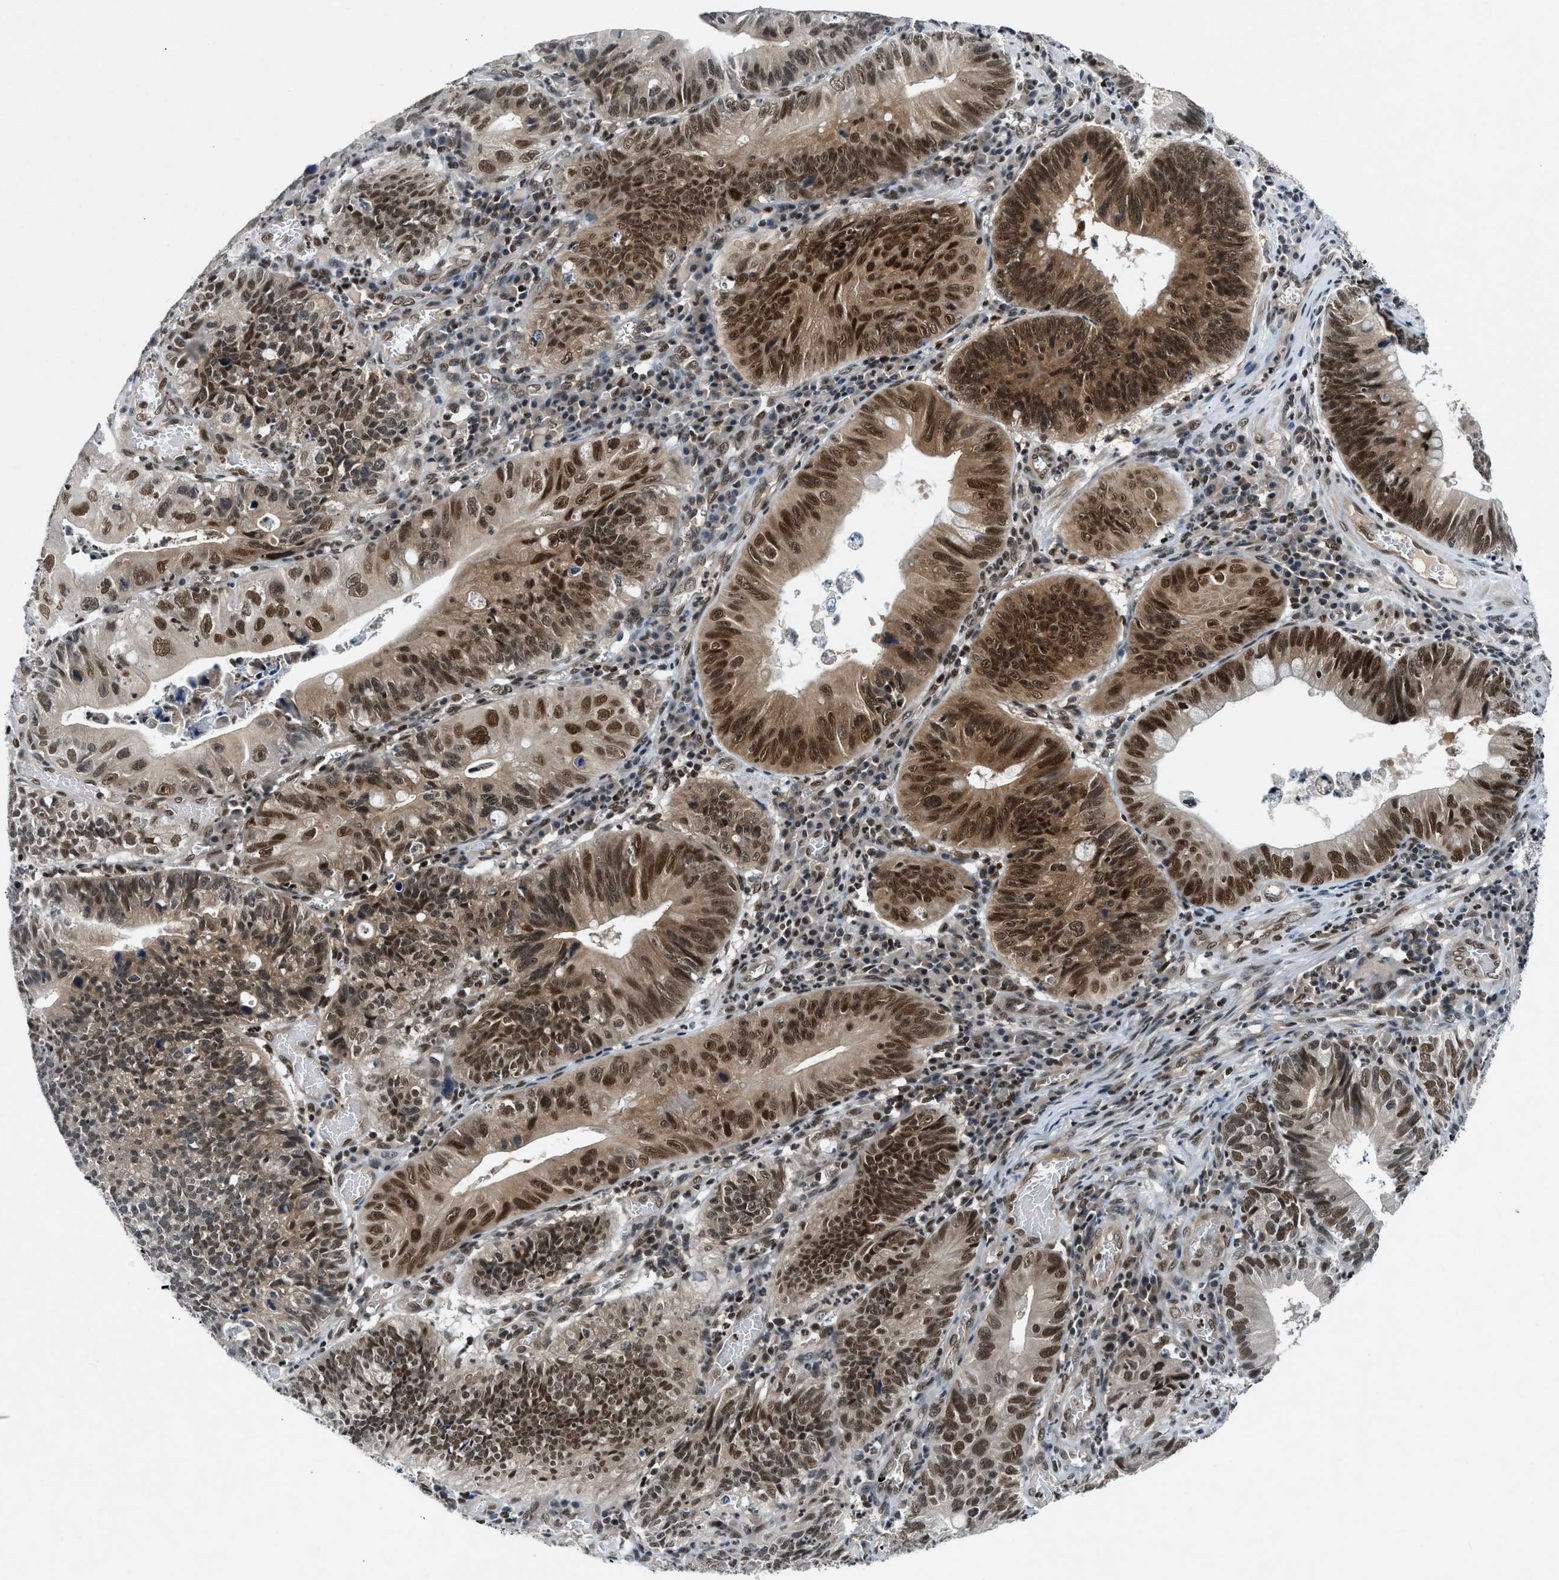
{"staining": {"intensity": "strong", "quantity": ">75%", "location": "cytoplasmic/membranous,nuclear"}, "tissue": "stomach cancer", "cell_type": "Tumor cells", "image_type": "cancer", "snomed": [{"axis": "morphology", "description": "Adenocarcinoma, NOS"}, {"axis": "topography", "description": "Stomach"}], "caption": "Immunohistochemistry (IHC) micrograph of human adenocarcinoma (stomach) stained for a protein (brown), which exhibits high levels of strong cytoplasmic/membranous and nuclear staining in approximately >75% of tumor cells.", "gene": "NCOA1", "patient": {"sex": "male", "age": 59}}